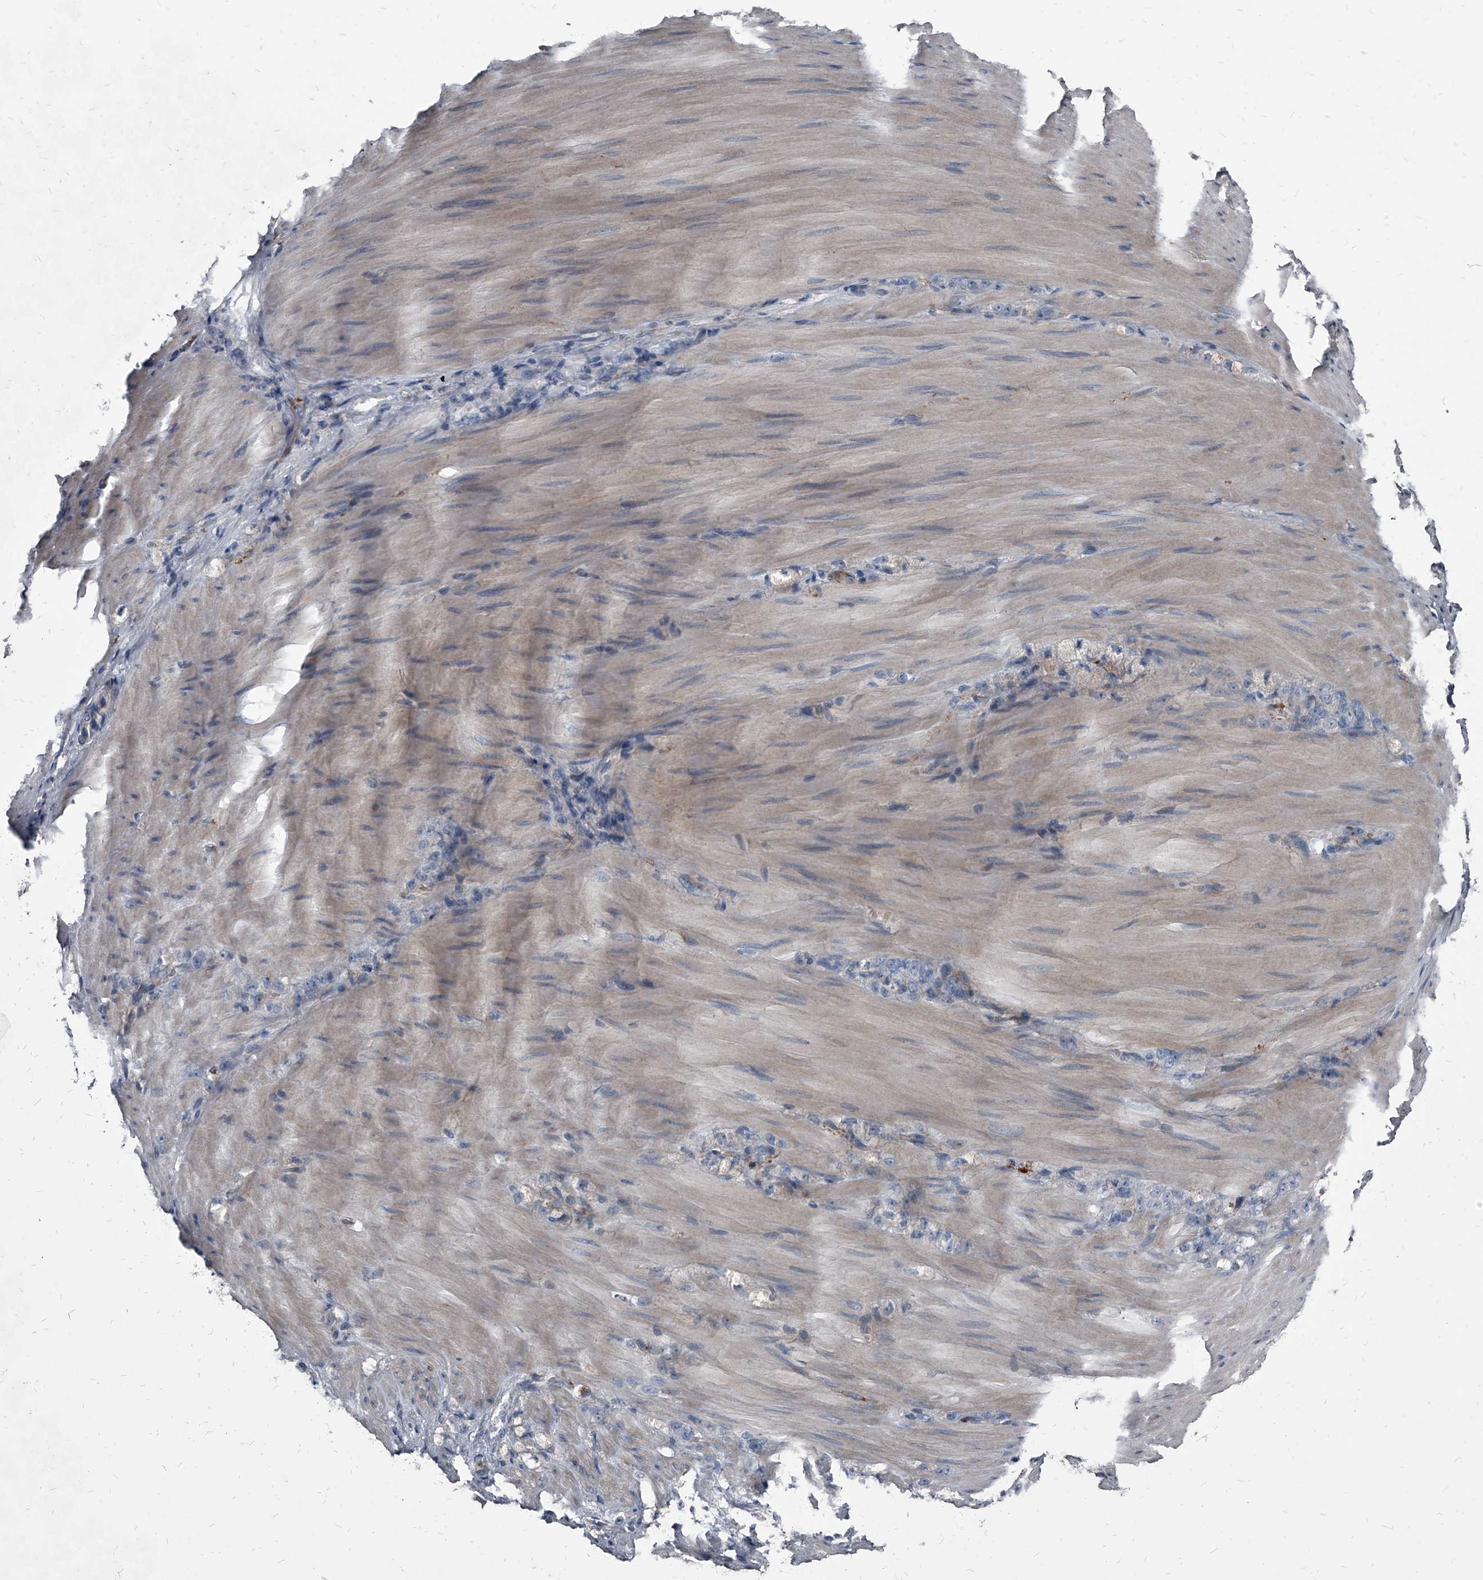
{"staining": {"intensity": "negative", "quantity": "none", "location": "none"}, "tissue": "stomach cancer", "cell_type": "Tumor cells", "image_type": "cancer", "snomed": [{"axis": "morphology", "description": "Normal tissue, NOS"}, {"axis": "morphology", "description": "Adenocarcinoma, NOS"}, {"axis": "topography", "description": "Stomach"}], "caption": "Immunohistochemical staining of stomach adenocarcinoma shows no significant positivity in tumor cells. The staining is performed using DAB brown chromogen with nuclei counter-stained in using hematoxylin.", "gene": "PGLYRP3", "patient": {"sex": "male", "age": 82}}